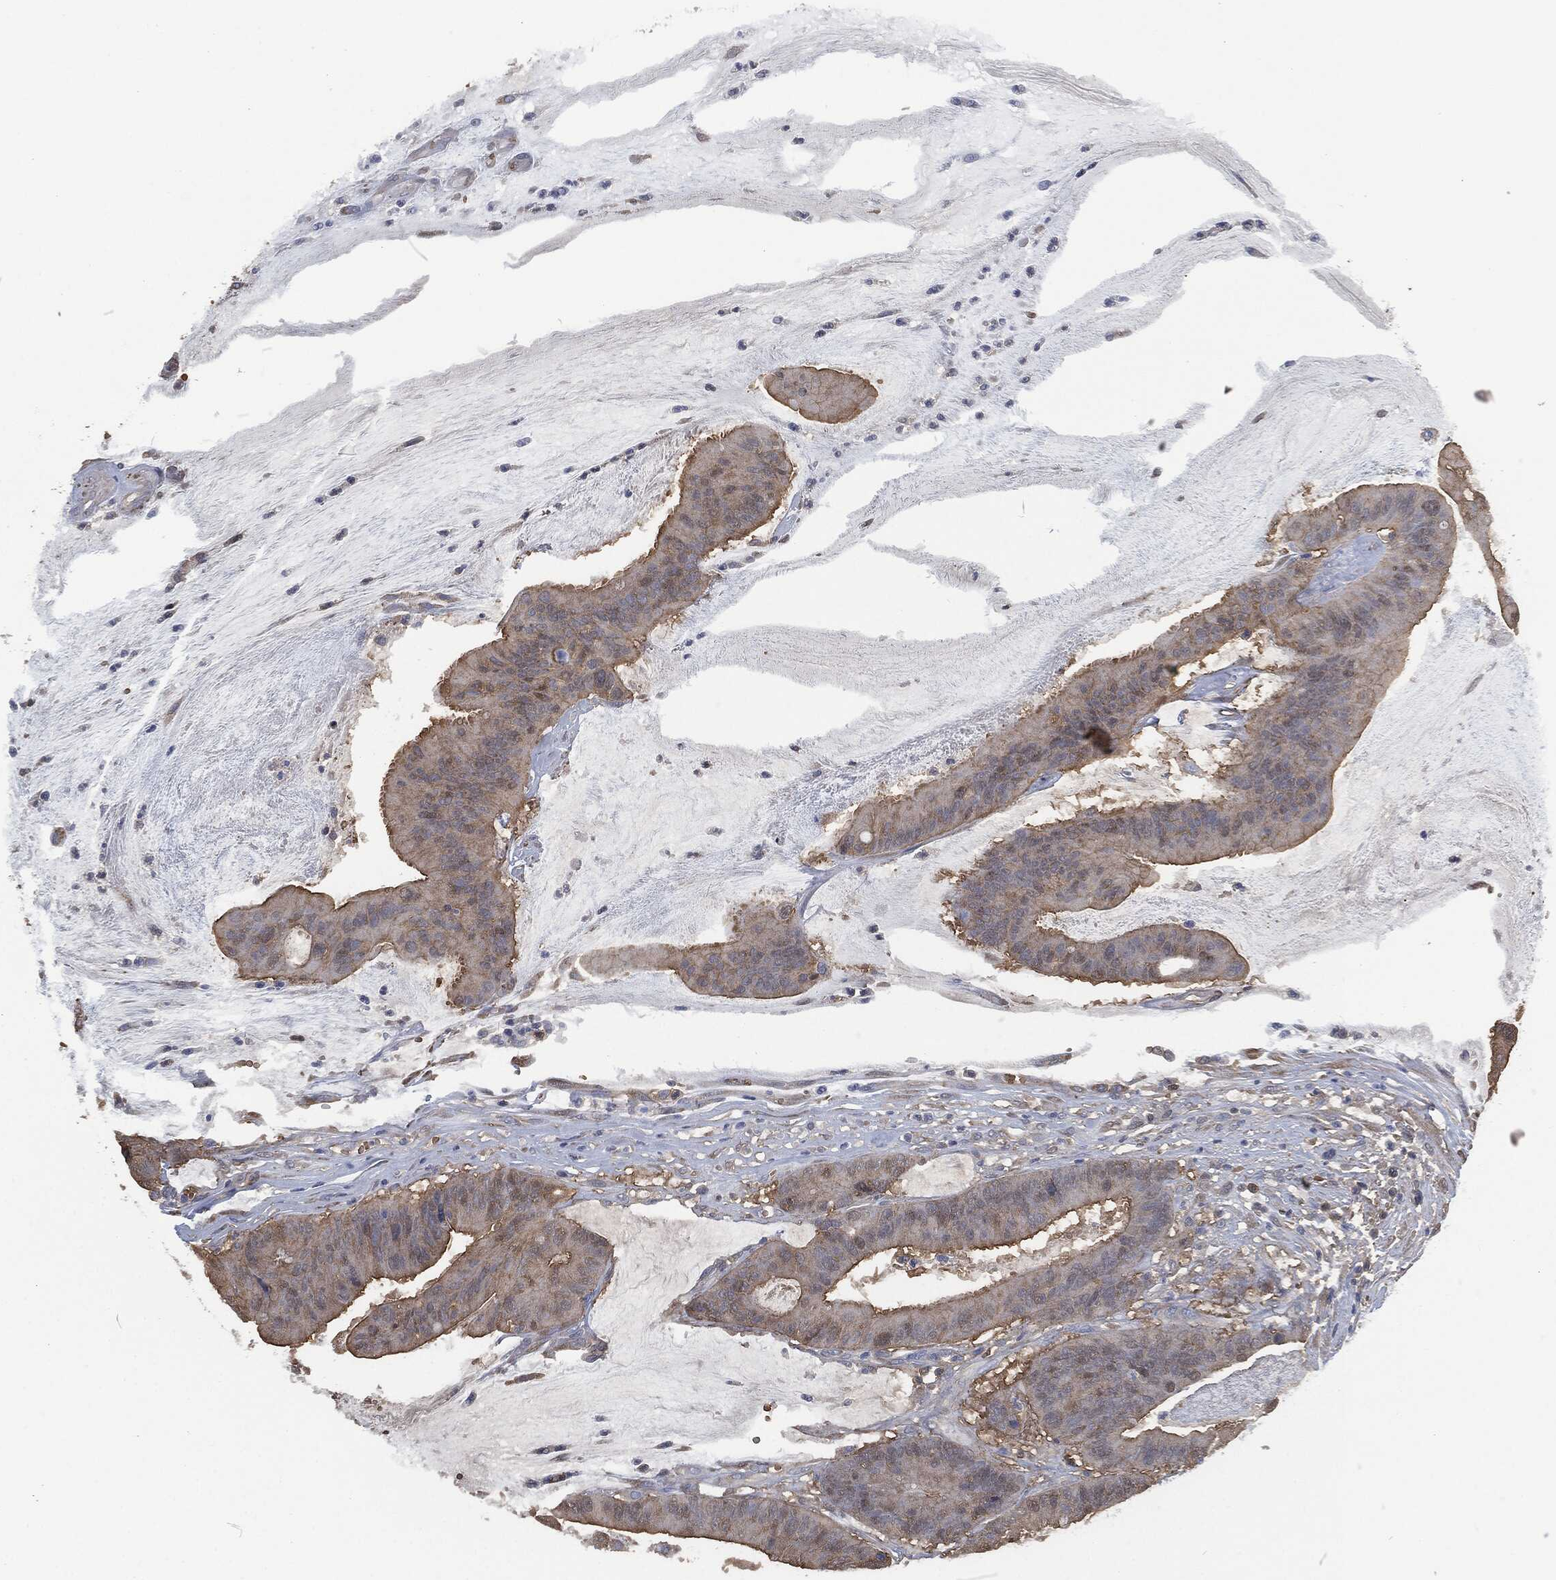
{"staining": {"intensity": "weak", "quantity": ">75%", "location": "cytoplasmic/membranous"}, "tissue": "colorectal cancer", "cell_type": "Tumor cells", "image_type": "cancer", "snomed": [{"axis": "morphology", "description": "Adenocarcinoma, NOS"}, {"axis": "topography", "description": "Colon"}], "caption": "High-power microscopy captured an immunohistochemistry (IHC) histopathology image of adenocarcinoma (colorectal), revealing weak cytoplasmic/membranous positivity in approximately >75% of tumor cells.", "gene": "PRDX4", "patient": {"sex": "female", "age": 69}}